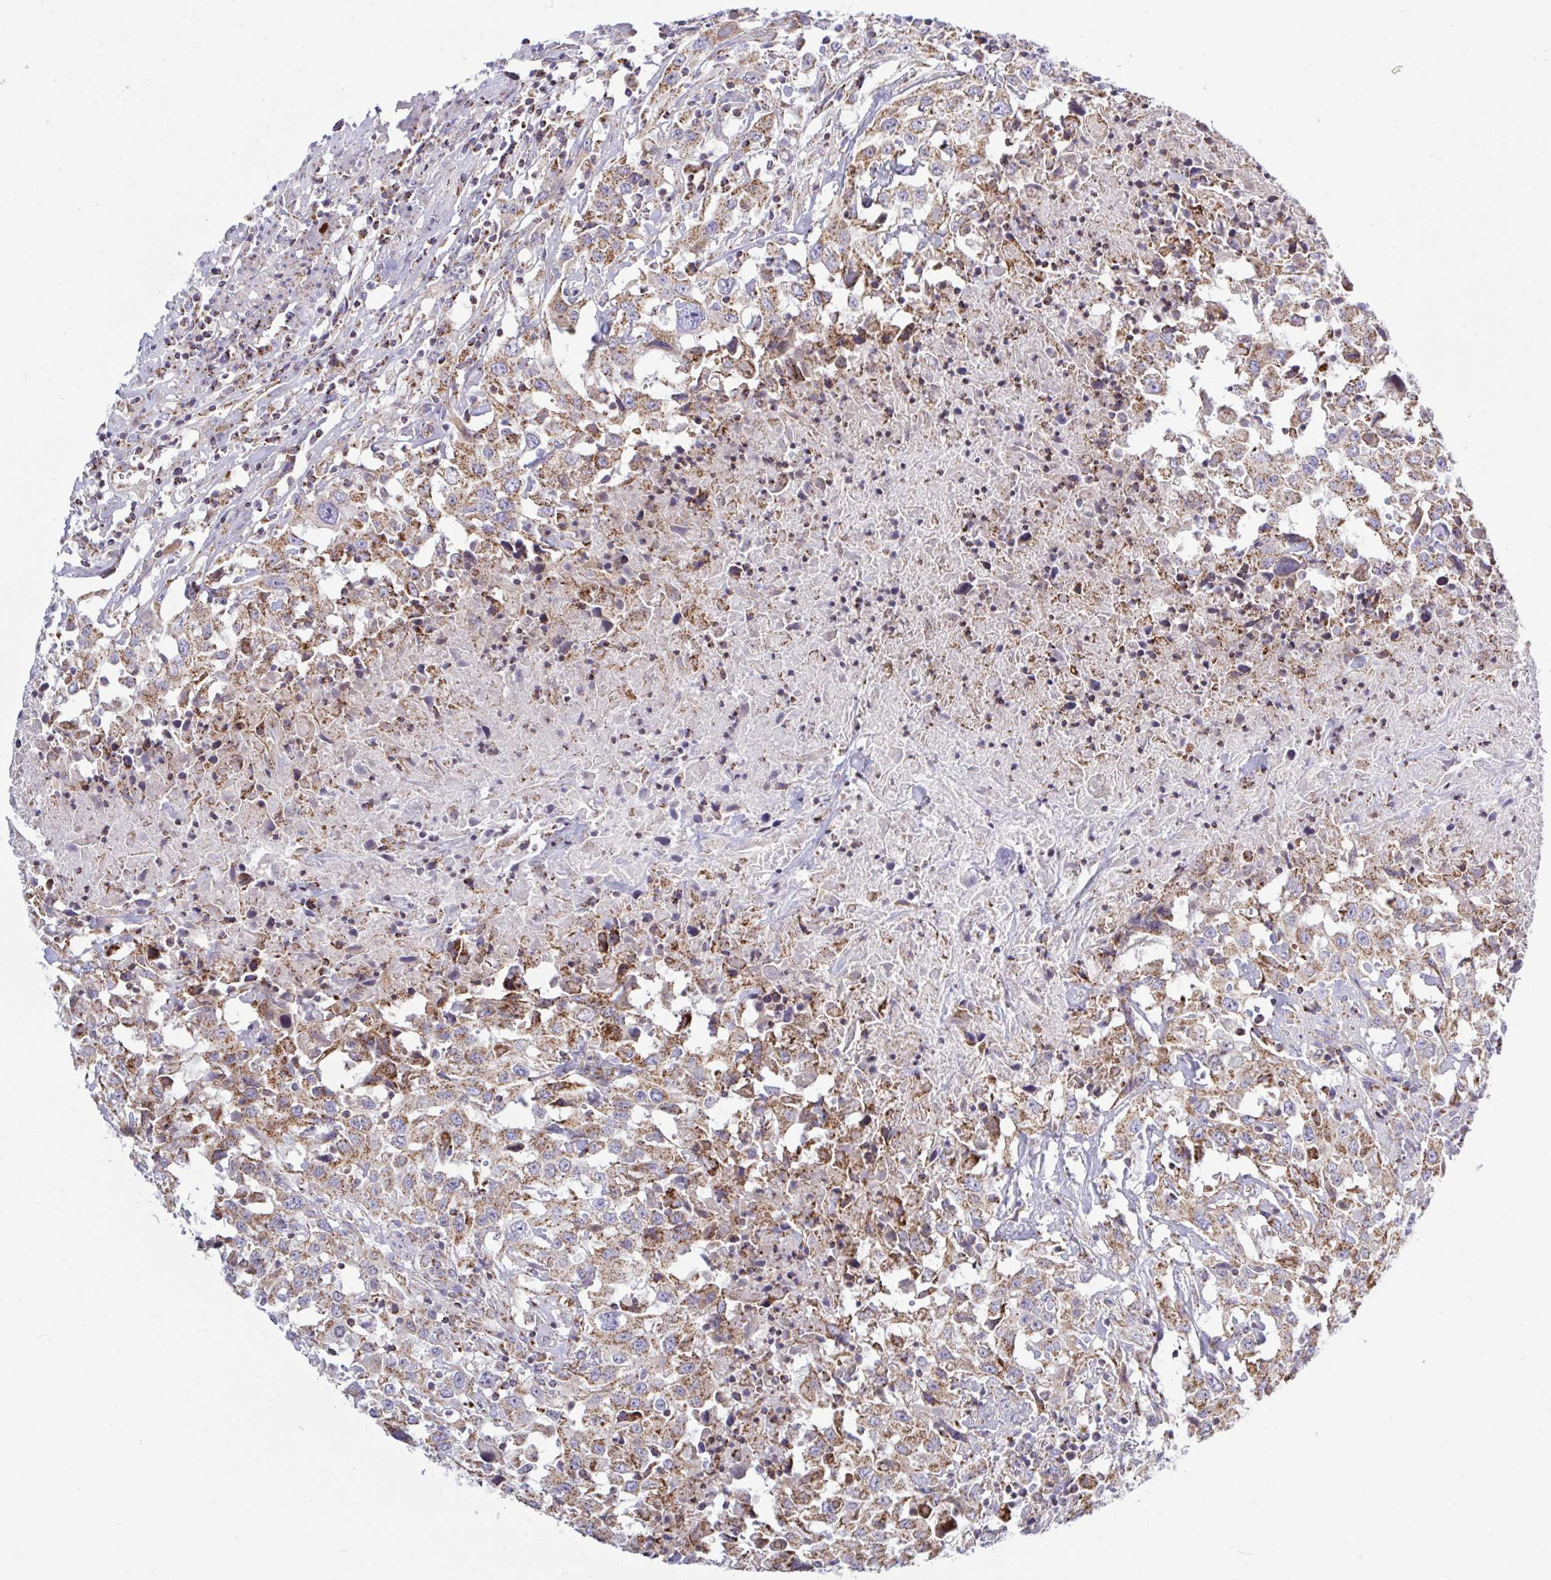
{"staining": {"intensity": "moderate", "quantity": ">75%", "location": "cytoplasmic/membranous"}, "tissue": "urothelial cancer", "cell_type": "Tumor cells", "image_type": "cancer", "snomed": [{"axis": "morphology", "description": "Urothelial carcinoma, High grade"}, {"axis": "topography", "description": "Urinary bladder"}], "caption": "This image displays immunohistochemistry staining of human urothelial cancer, with medium moderate cytoplasmic/membranous positivity in approximately >75% of tumor cells.", "gene": "HSPE1", "patient": {"sex": "male", "age": 61}}